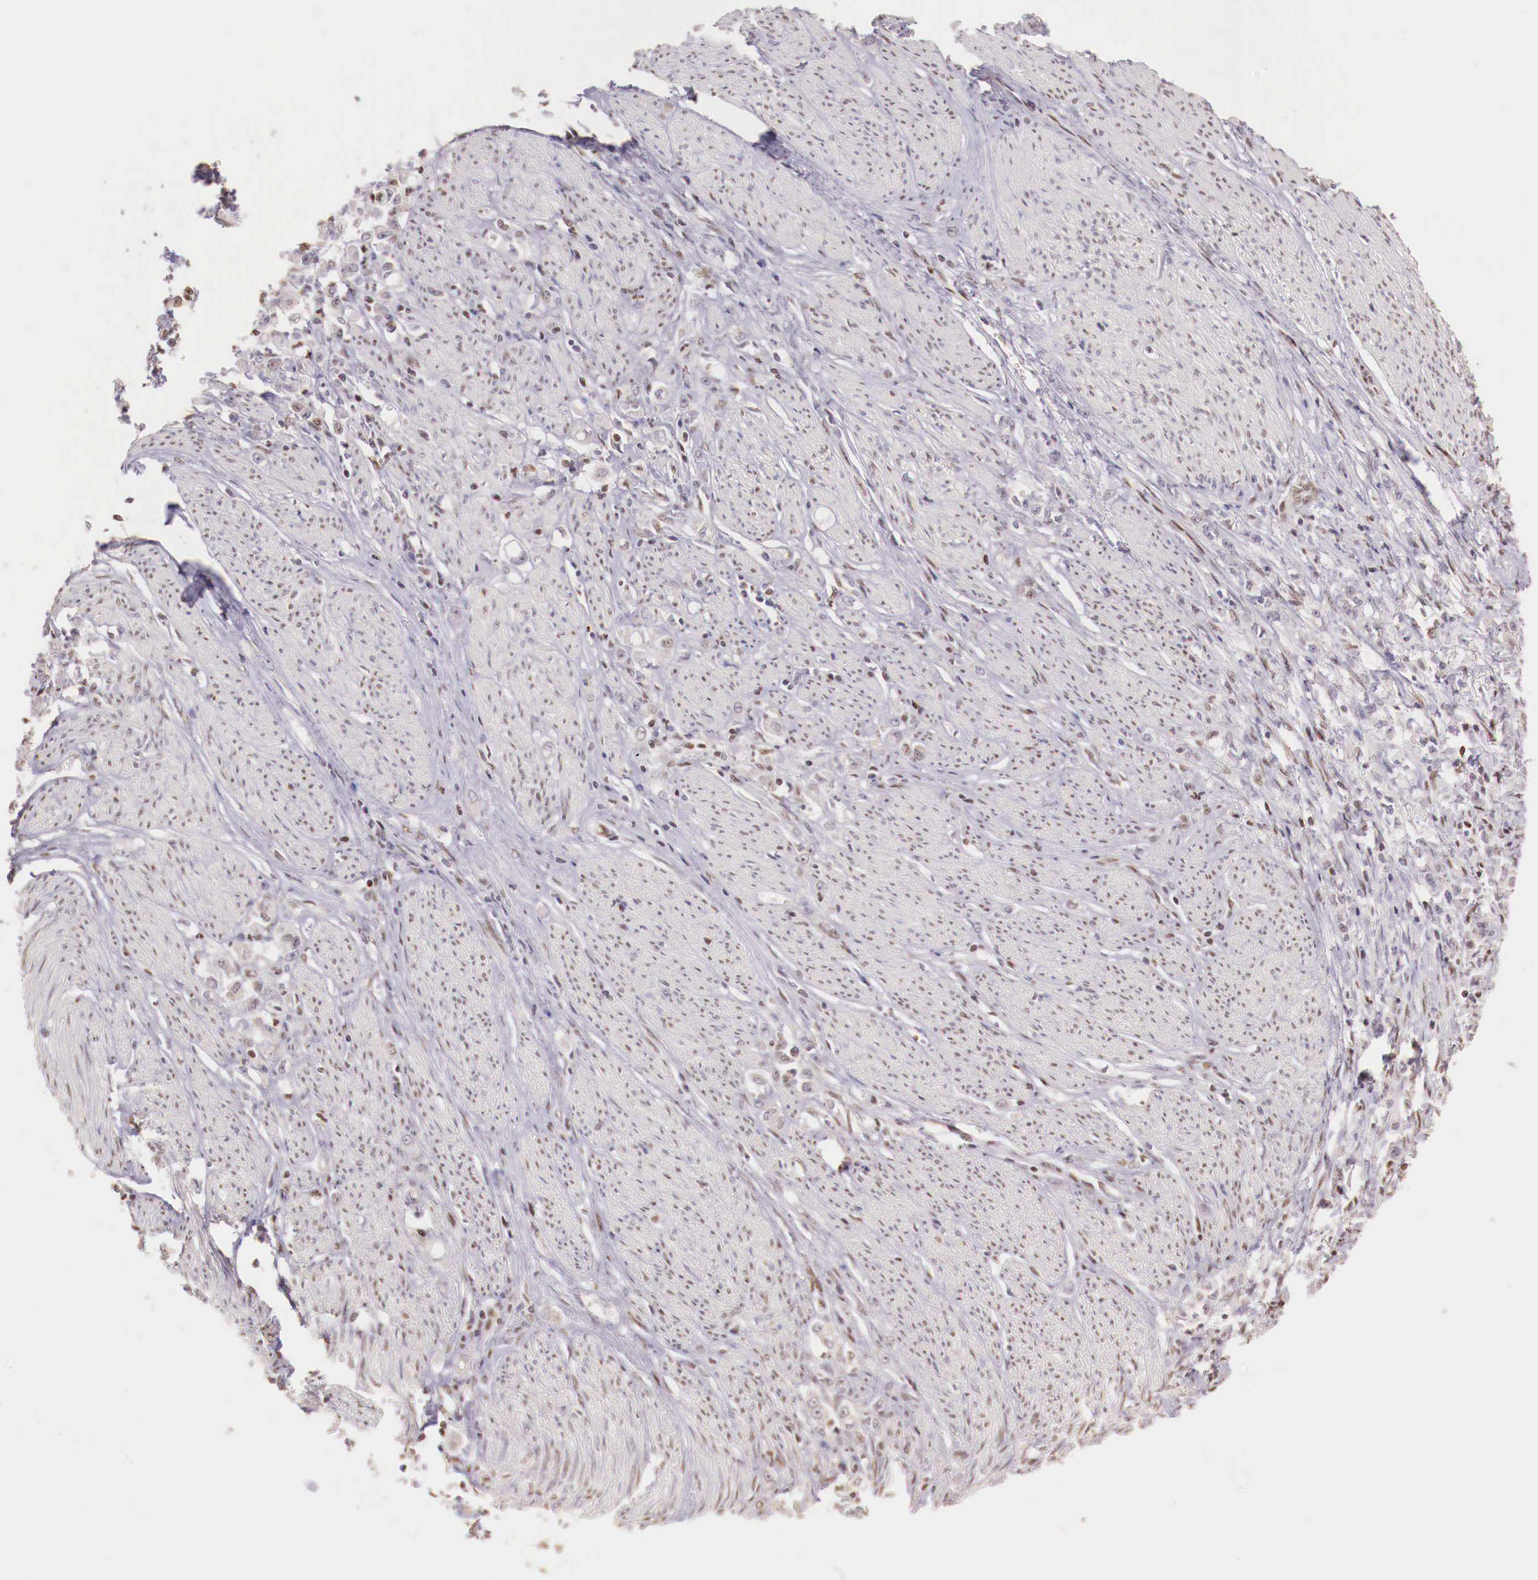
{"staining": {"intensity": "weak", "quantity": "<25%", "location": "nuclear"}, "tissue": "stomach cancer", "cell_type": "Tumor cells", "image_type": "cancer", "snomed": [{"axis": "morphology", "description": "Adenocarcinoma, NOS"}, {"axis": "topography", "description": "Stomach"}], "caption": "Tumor cells are negative for brown protein staining in stomach cancer (adenocarcinoma). (Immunohistochemistry, brightfield microscopy, high magnification).", "gene": "SP1", "patient": {"sex": "male", "age": 72}}